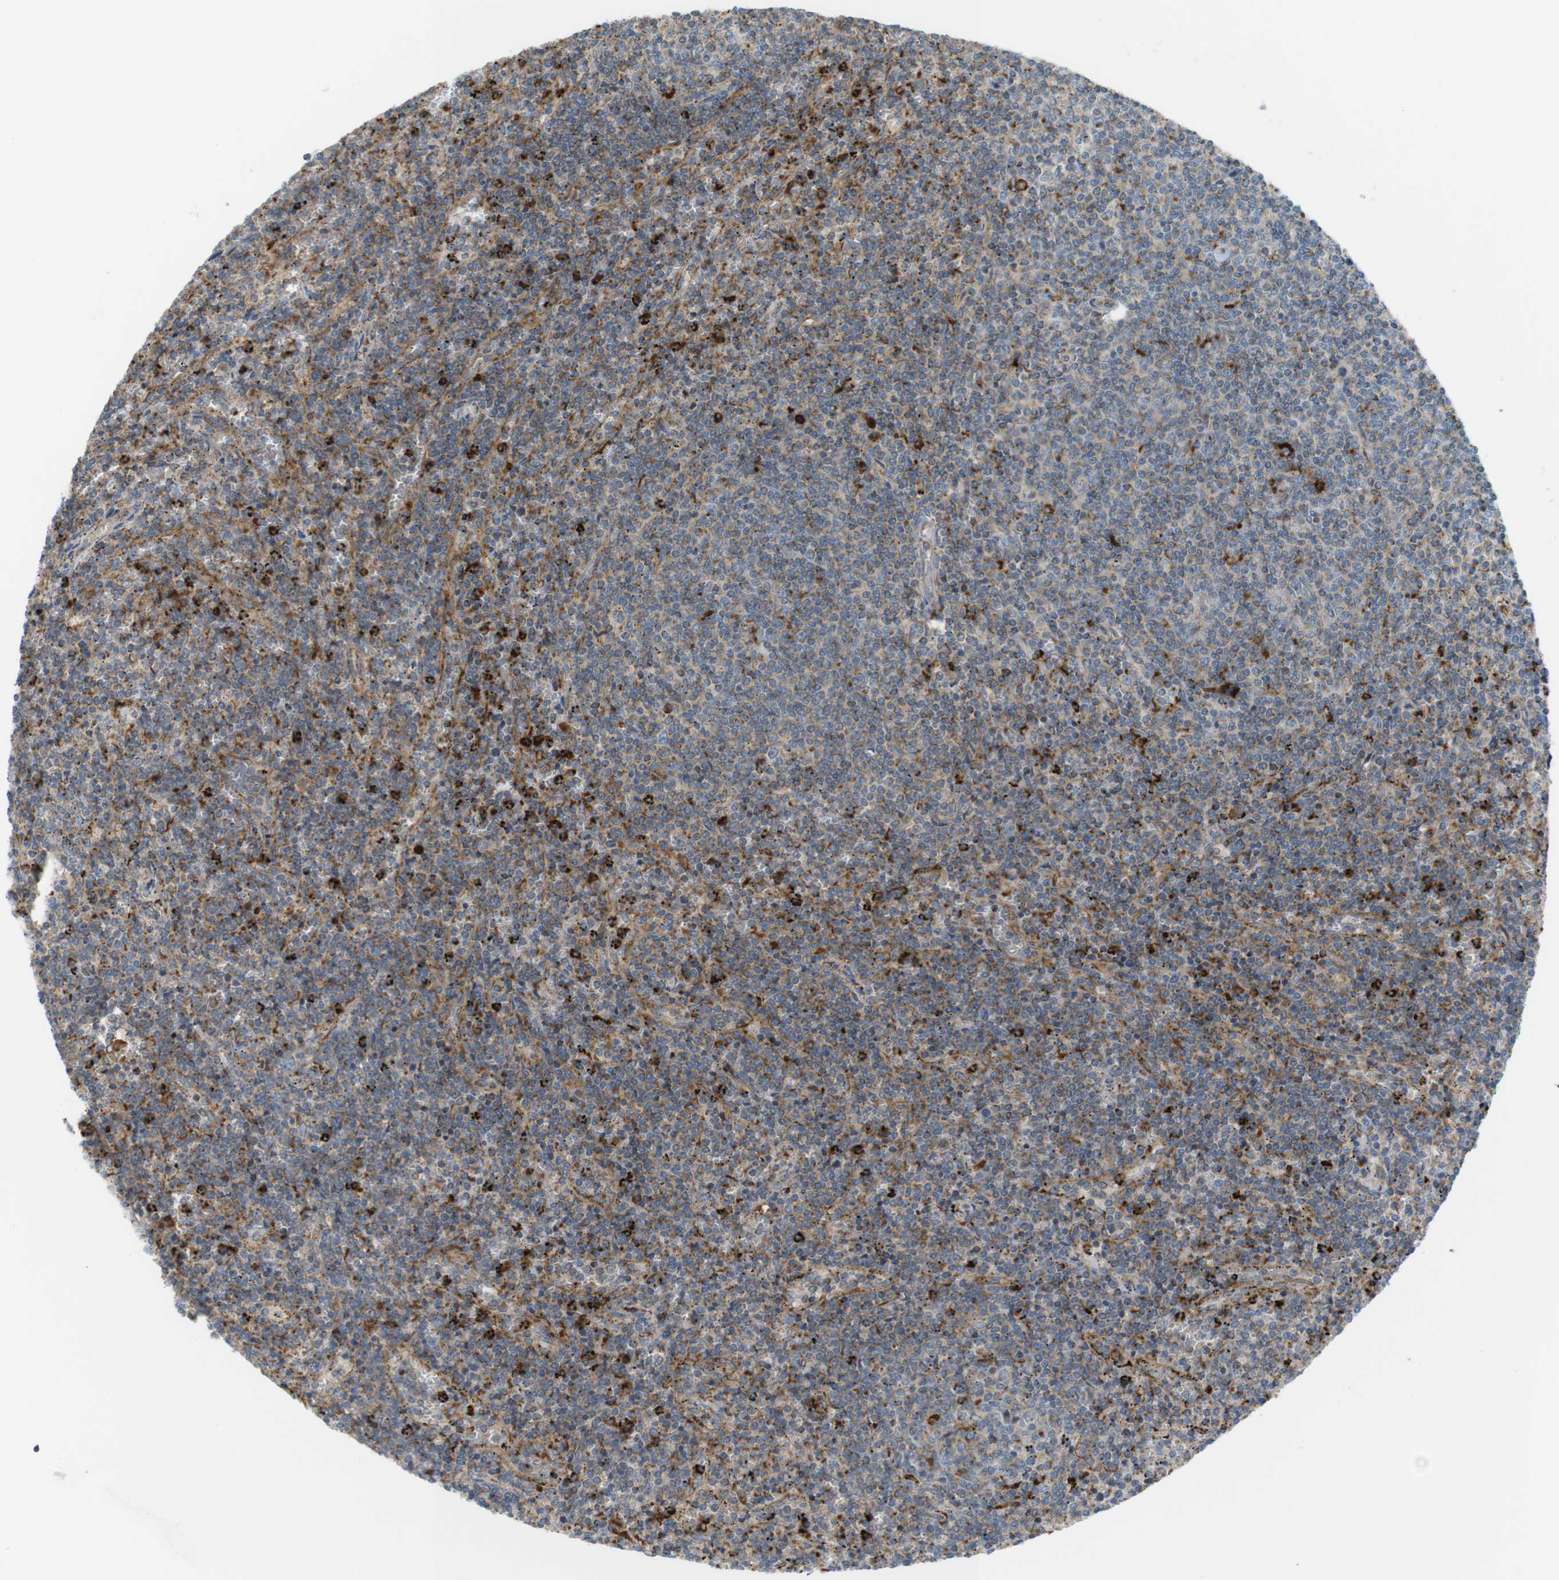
{"staining": {"intensity": "moderate", "quantity": ">75%", "location": "cytoplasmic/membranous"}, "tissue": "lymphoma", "cell_type": "Tumor cells", "image_type": "cancer", "snomed": [{"axis": "morphology", "description": "Malignant lymphoma, non-Hodgkin's type, Low grade"}, {"axis": "topography", "description": "Spleen"}], "caption": "Immunohistochemical staining of lymphoma displays medium levels of moderate cytoplasmic/membranous protein expression in approximately >75% of tumor cells. The protein of interest is shown in brown color, while the nuclei are stained blue.", "gene": "LAMP1", "patient": {"sex": "female", "age": 50}}